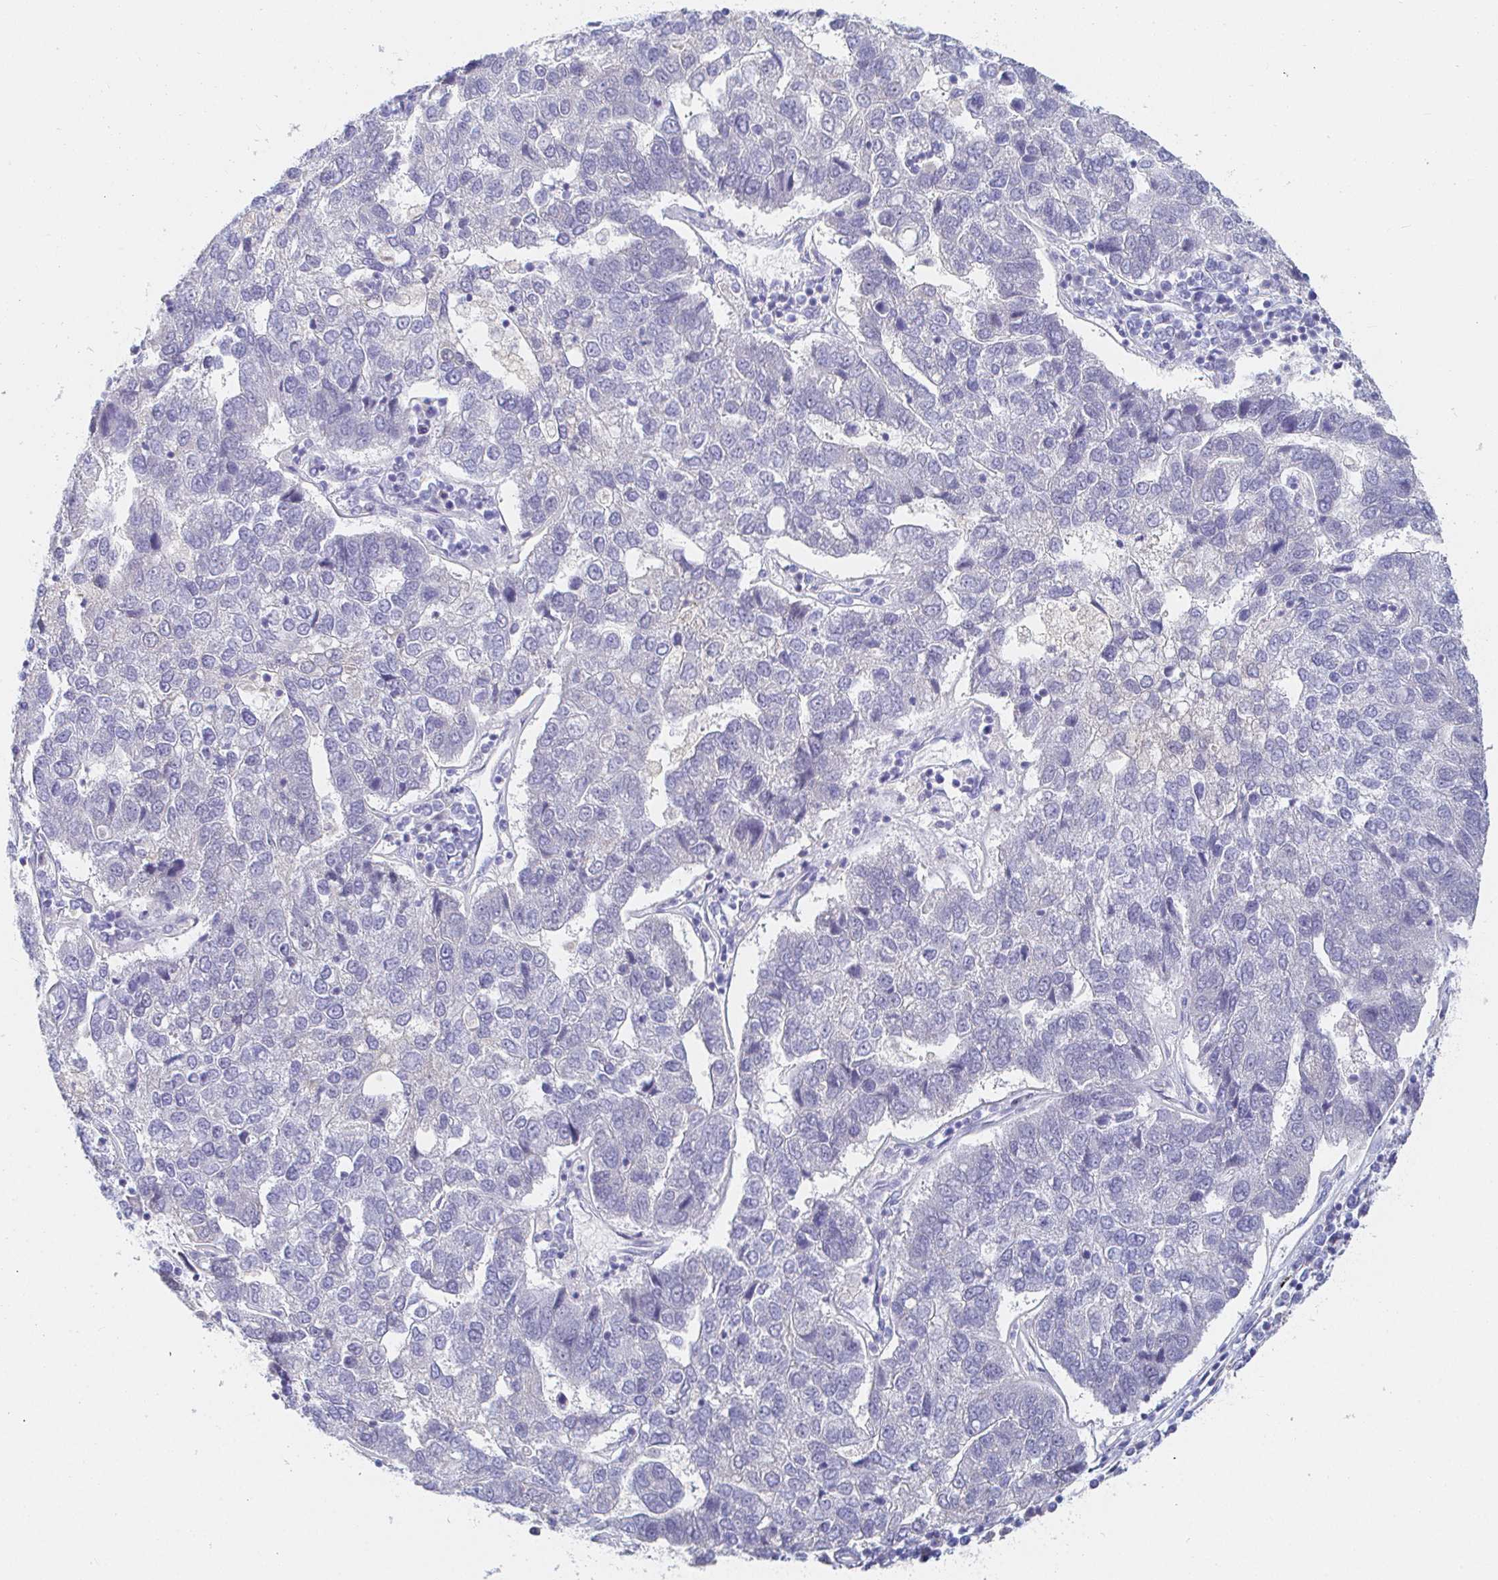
{"staining": {"intensity": "negative", "quantity": "none", "location": "none"}, "tissue": "pancreatic cancer", "cell_type": "Tumor cells", "image_type": "cancer", "snomed": [{"axis": "morphology", "description": "Adenocarcinoma, NOS"}, {"axis": "topography", "description": "Pancreas"}], "caption": "Immunohistochemistry (IHC) micrograph of neoplastic tissue: human pancreatic cancer stained with DAB (3,3'-diaminobenzidine) displays no significant protein staining in tumor cells.", "gene": "PDE6B", "patient": {"sex": "female", "age": 61}}